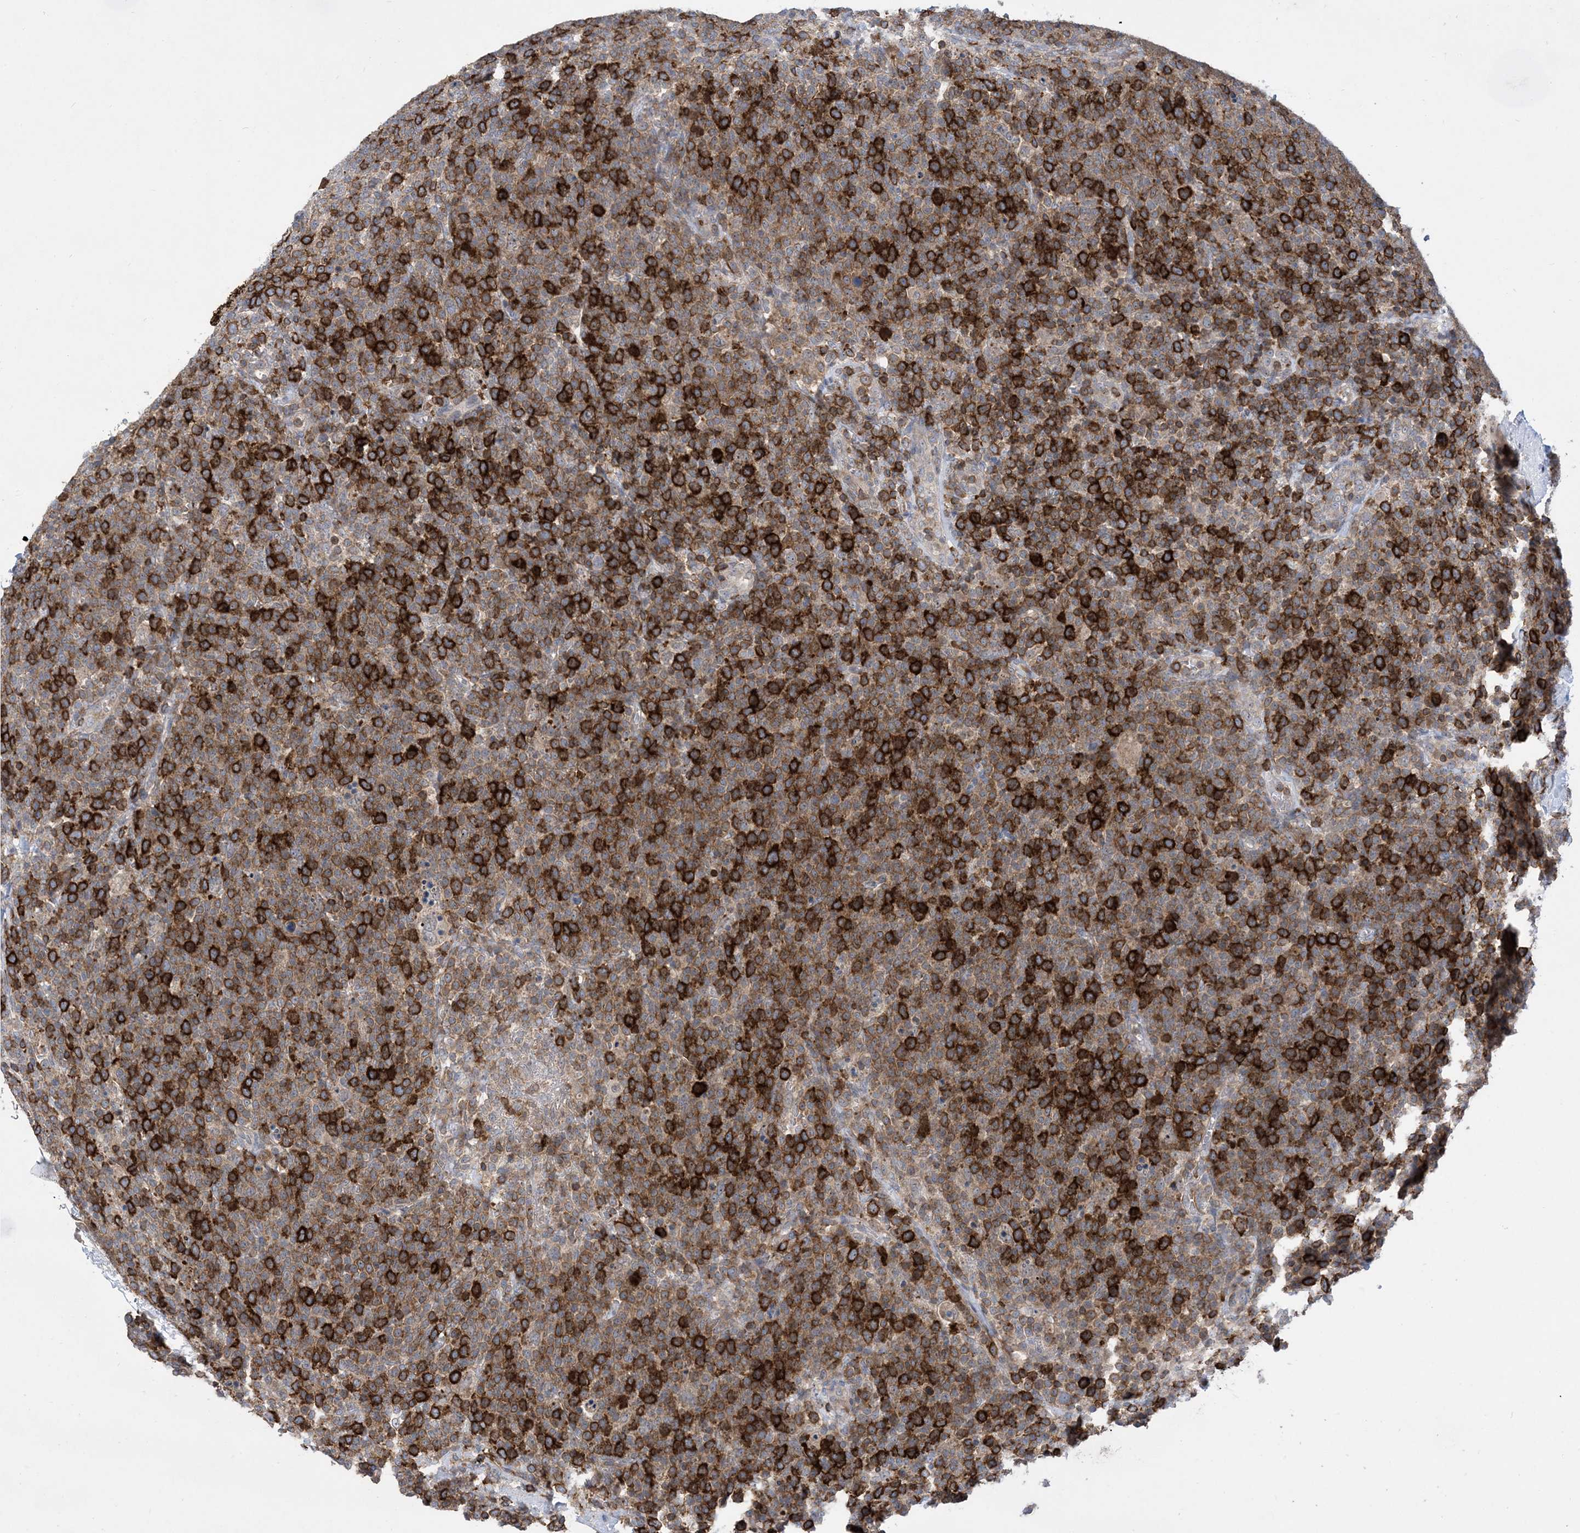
{"staining": {"intensity": "strong", "quantity": "25%-75%", "location": "cytoplasmic/membranous"}, "tissue": "lymphoma", "cell_type": "Tumor cells", "image_type": "cancer", "snomed": [{"axis": "morphology", "description": "Malignant lymphoma, non-Hodgkin's type, High grade"}, {"axis": "topography", "description": "Lymph node"}], "caption": "Lymphoma stained with DAB immunohistochemistry (IHC) reveals high levels of strong cytoplasmic/membranous positivity in approximately 25%-75% of tumor cells.", "gene": "AOC1", "patient": {"sex": "male", "age": 61}}